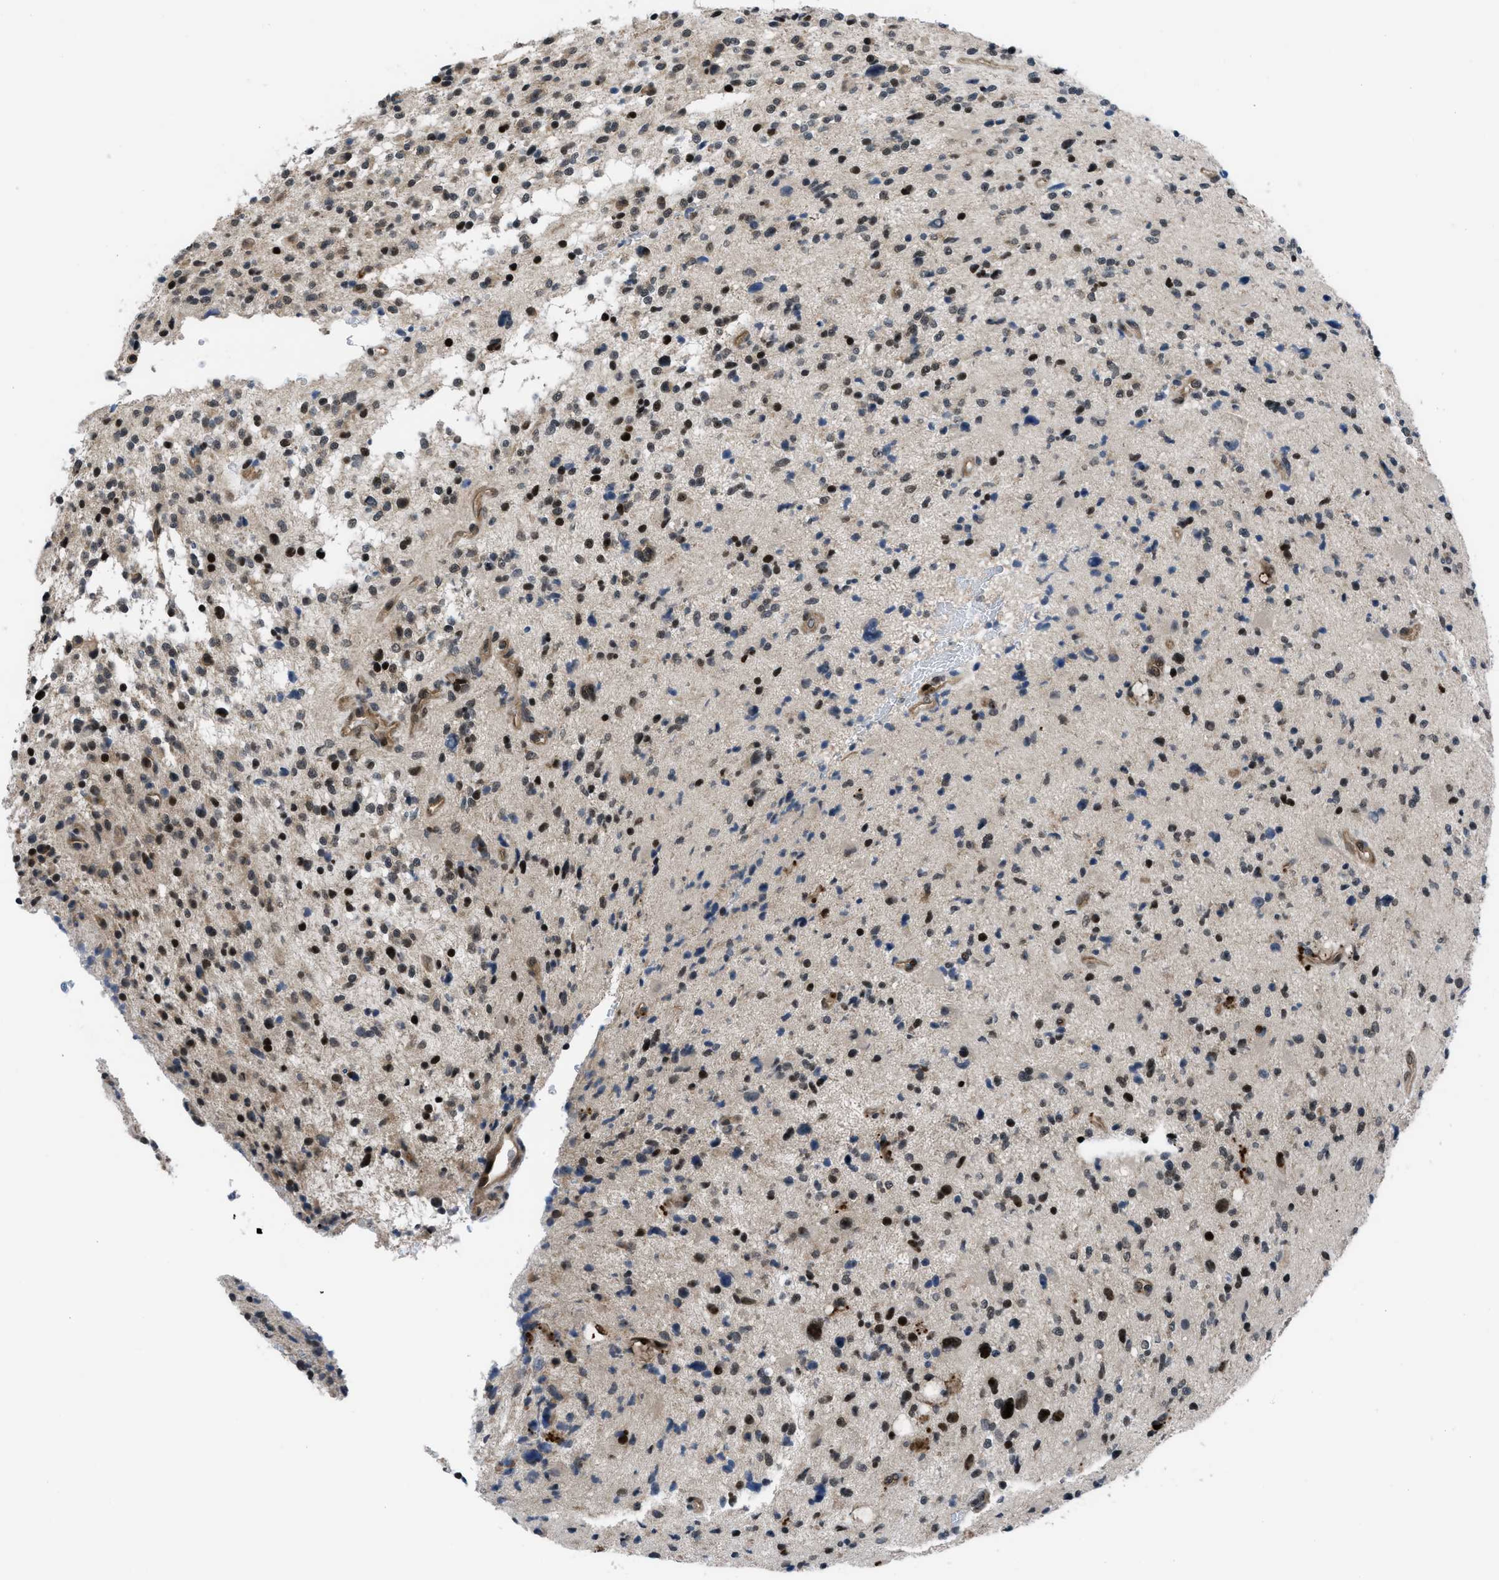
{"staining": {"intensity": "strong", "quantity": "25%-75%", "location": "nuclear"}, "tissue": "glioma", "cell_type": "Tumor cells", "image_type": "cancer", "snomed": [{"axis": "morphology", "description": "Glioma, malignant, High grade"}, {"axis": "topography", "description": "Brain"}], "caption": "Immunohistochemical staining of high-grade glioma (malignant) exhibits high levels of strong nuclear protein expression in approximately 25%-75% of tumor cells.", "gene": "SETD5", "patient": {"sex": "male", "age": 48}}